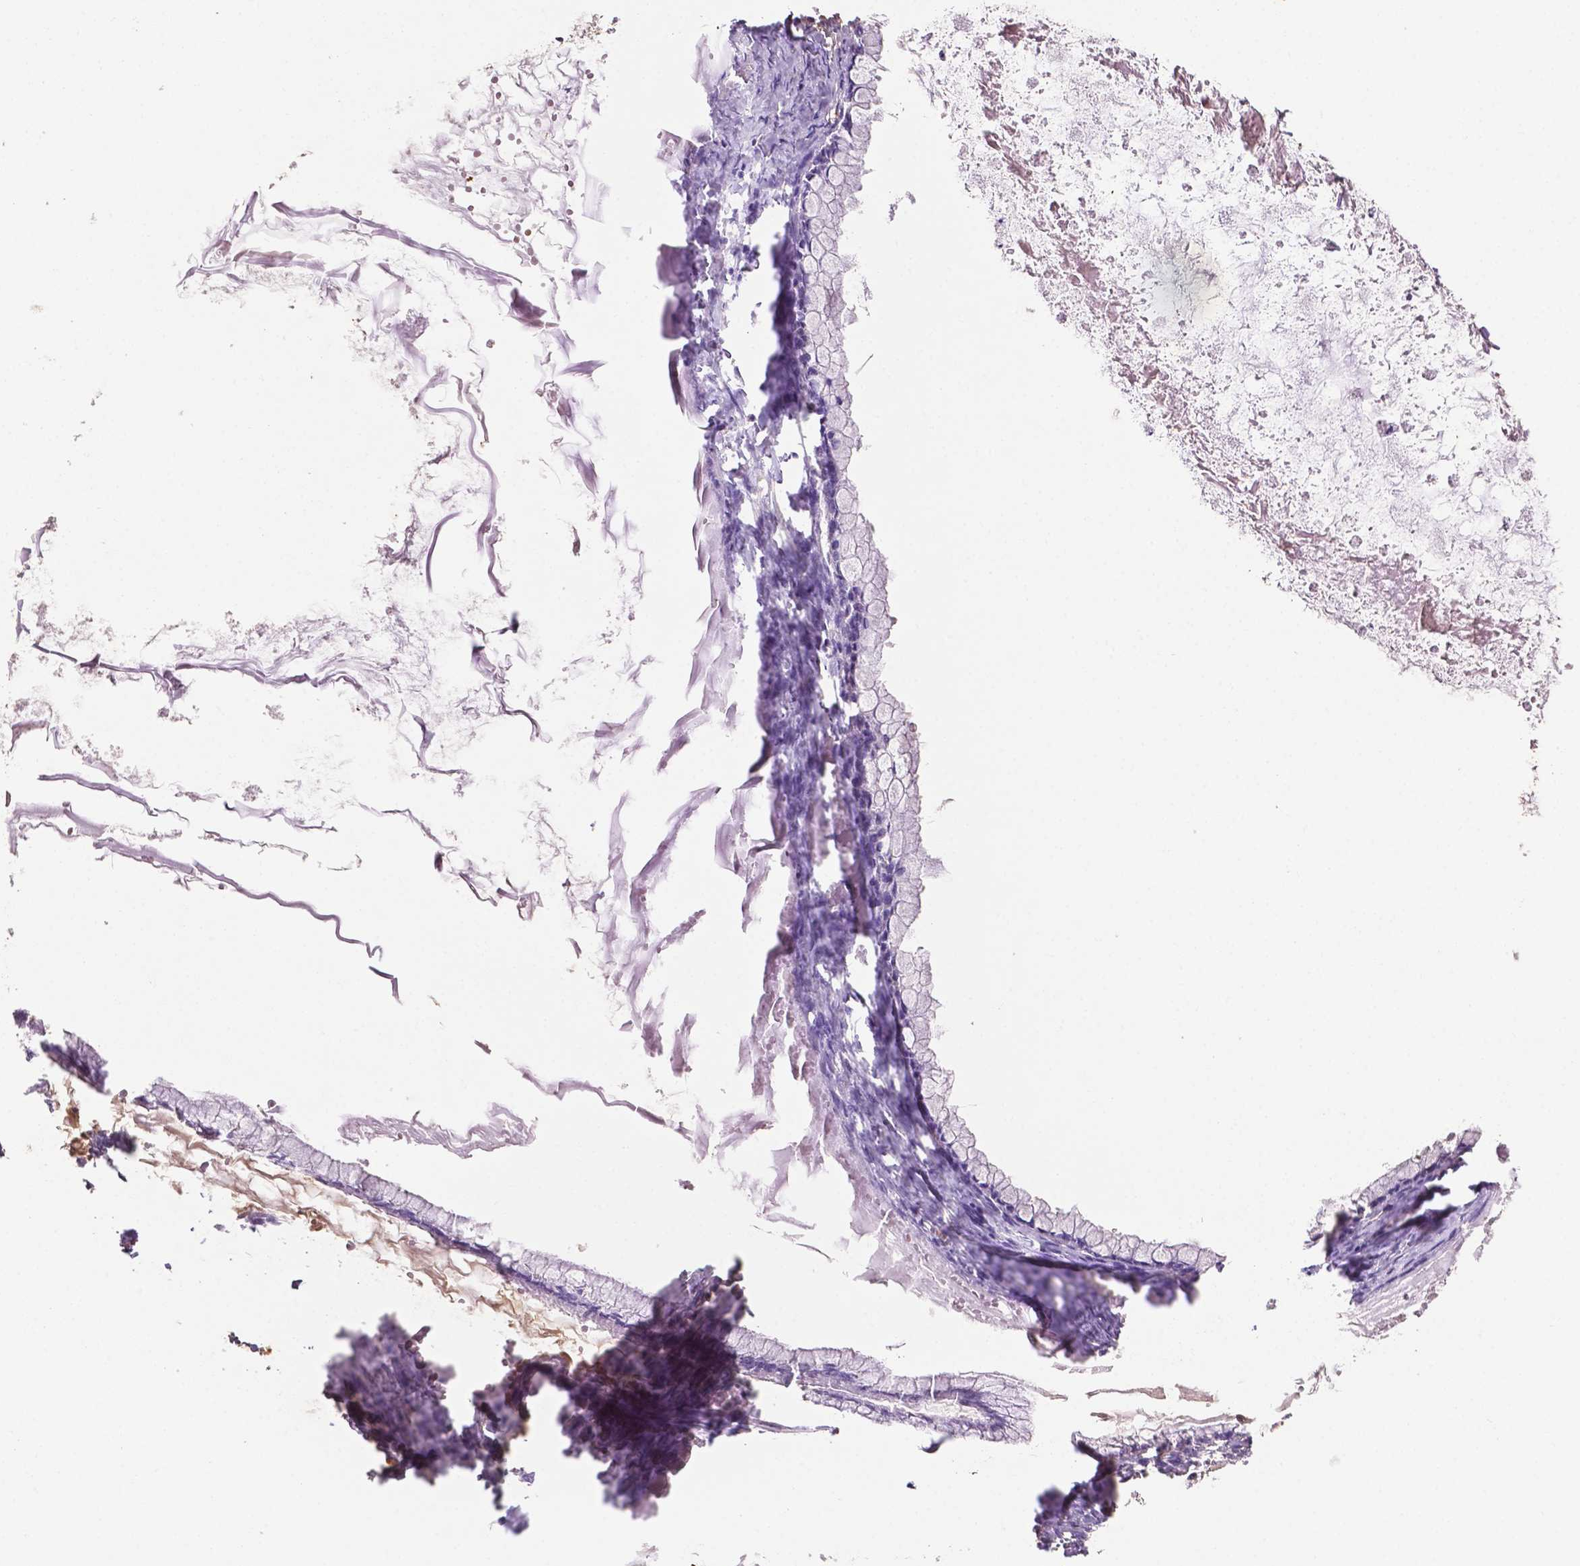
{"staining": {"intensity": "negative", "quantity": "none", "location": "none"}, "tissue": "ovarian cancer", "cell_type": "Tumor cells", "image_type": "cancer", "snomed": [{"axis": "morphology", "description": "Cystadenocarcinoma, mucinous, NOS"}, {"axis": "topography", "description": "Ovary"}], "caption": "There is no significant positivity in tumor cells of mucinous cystadenocarcinoma (ovarian).", "gene": "FBLN1", "patient": {"sex": "female", "age": 67}}